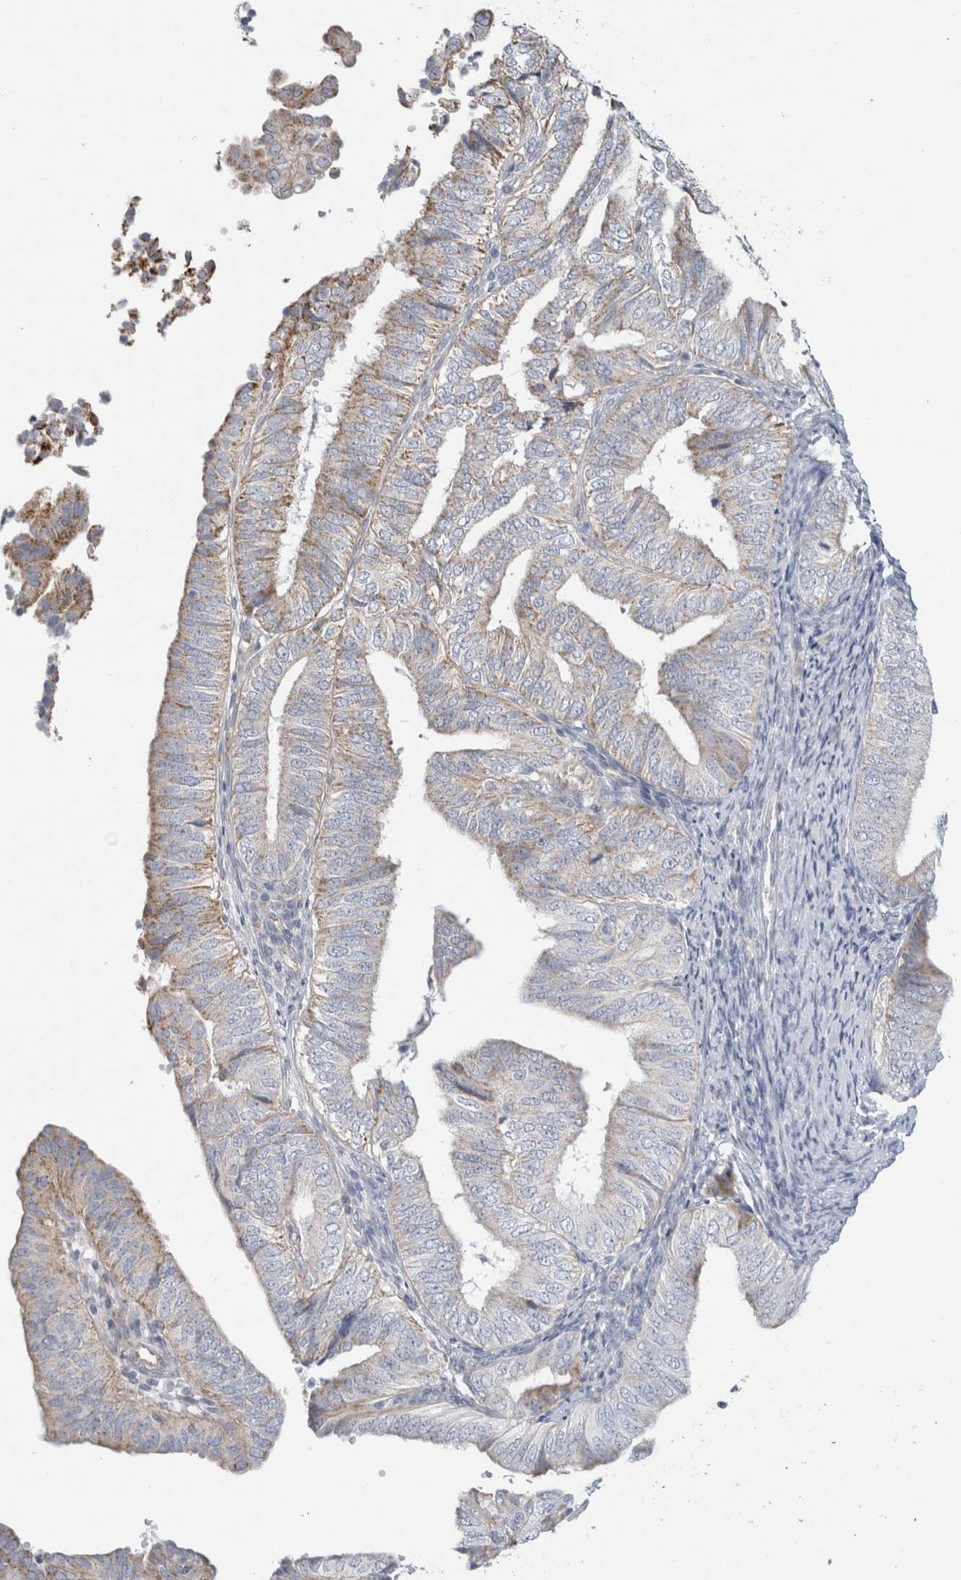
{"staining": {"intensity": "moderate", "quantity": "<25%", "location": "cytoplasmic/membranous"}, "tissue": "endometrial cancer", "cell_type": "Tumor cells", "image_type": "cancer", "snomed": [{"axis": "morphology", "description": "Adenocarcinoma, NOS"}, {"axis": "topography", "description": "Endometrium"}], "caption": "Protein staining by IHC reveals moderate cytoplasmic/membranous positivity in about <25% of tumor cells in endometrial adenocarcinoma.", "gene": "FAHD1", "patient": {"sex": "female", "age": 58}}